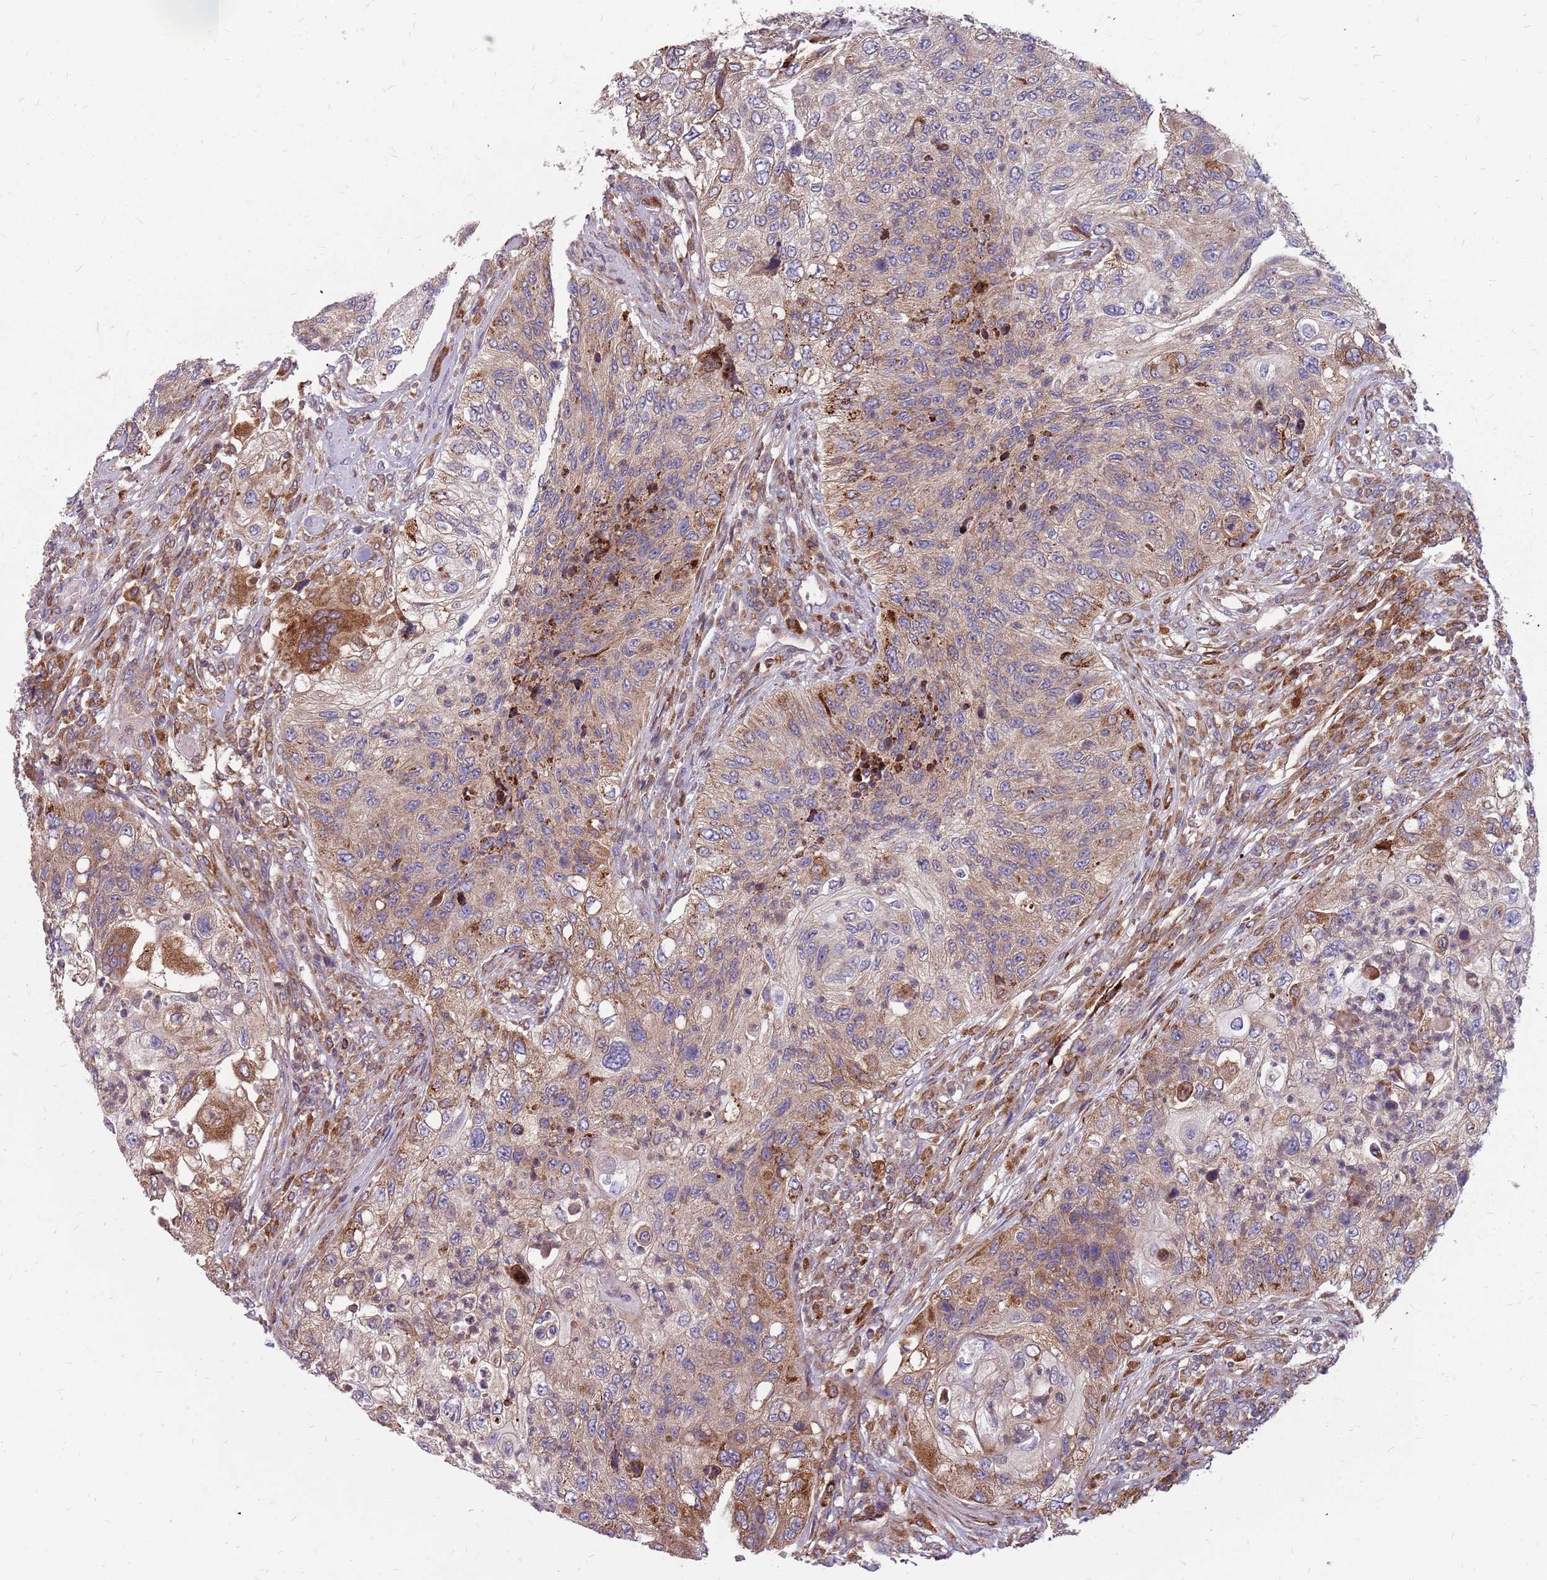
{"staining": {"intensity": "moderate", "quantity": "25%-75%", "location": "cytoplasmic/membranous"}, "tissue": "urothelial cancer", "cell_type": "Tumor cells", "image_type": "cancer", "snomed": [{"axis": "morphology", "description": "Urothelial carcinoma, High grade"}, {"axis": "topography", "description": "Urinary bladder"}], "caption": "Tumor cells reveal medium levels of moderate cytoplasmic/membranous staining in about 25%-75% of cells in human urothelial cancer.", "gene": "NME4", "patient": {"sex": "female", "age": 60}}